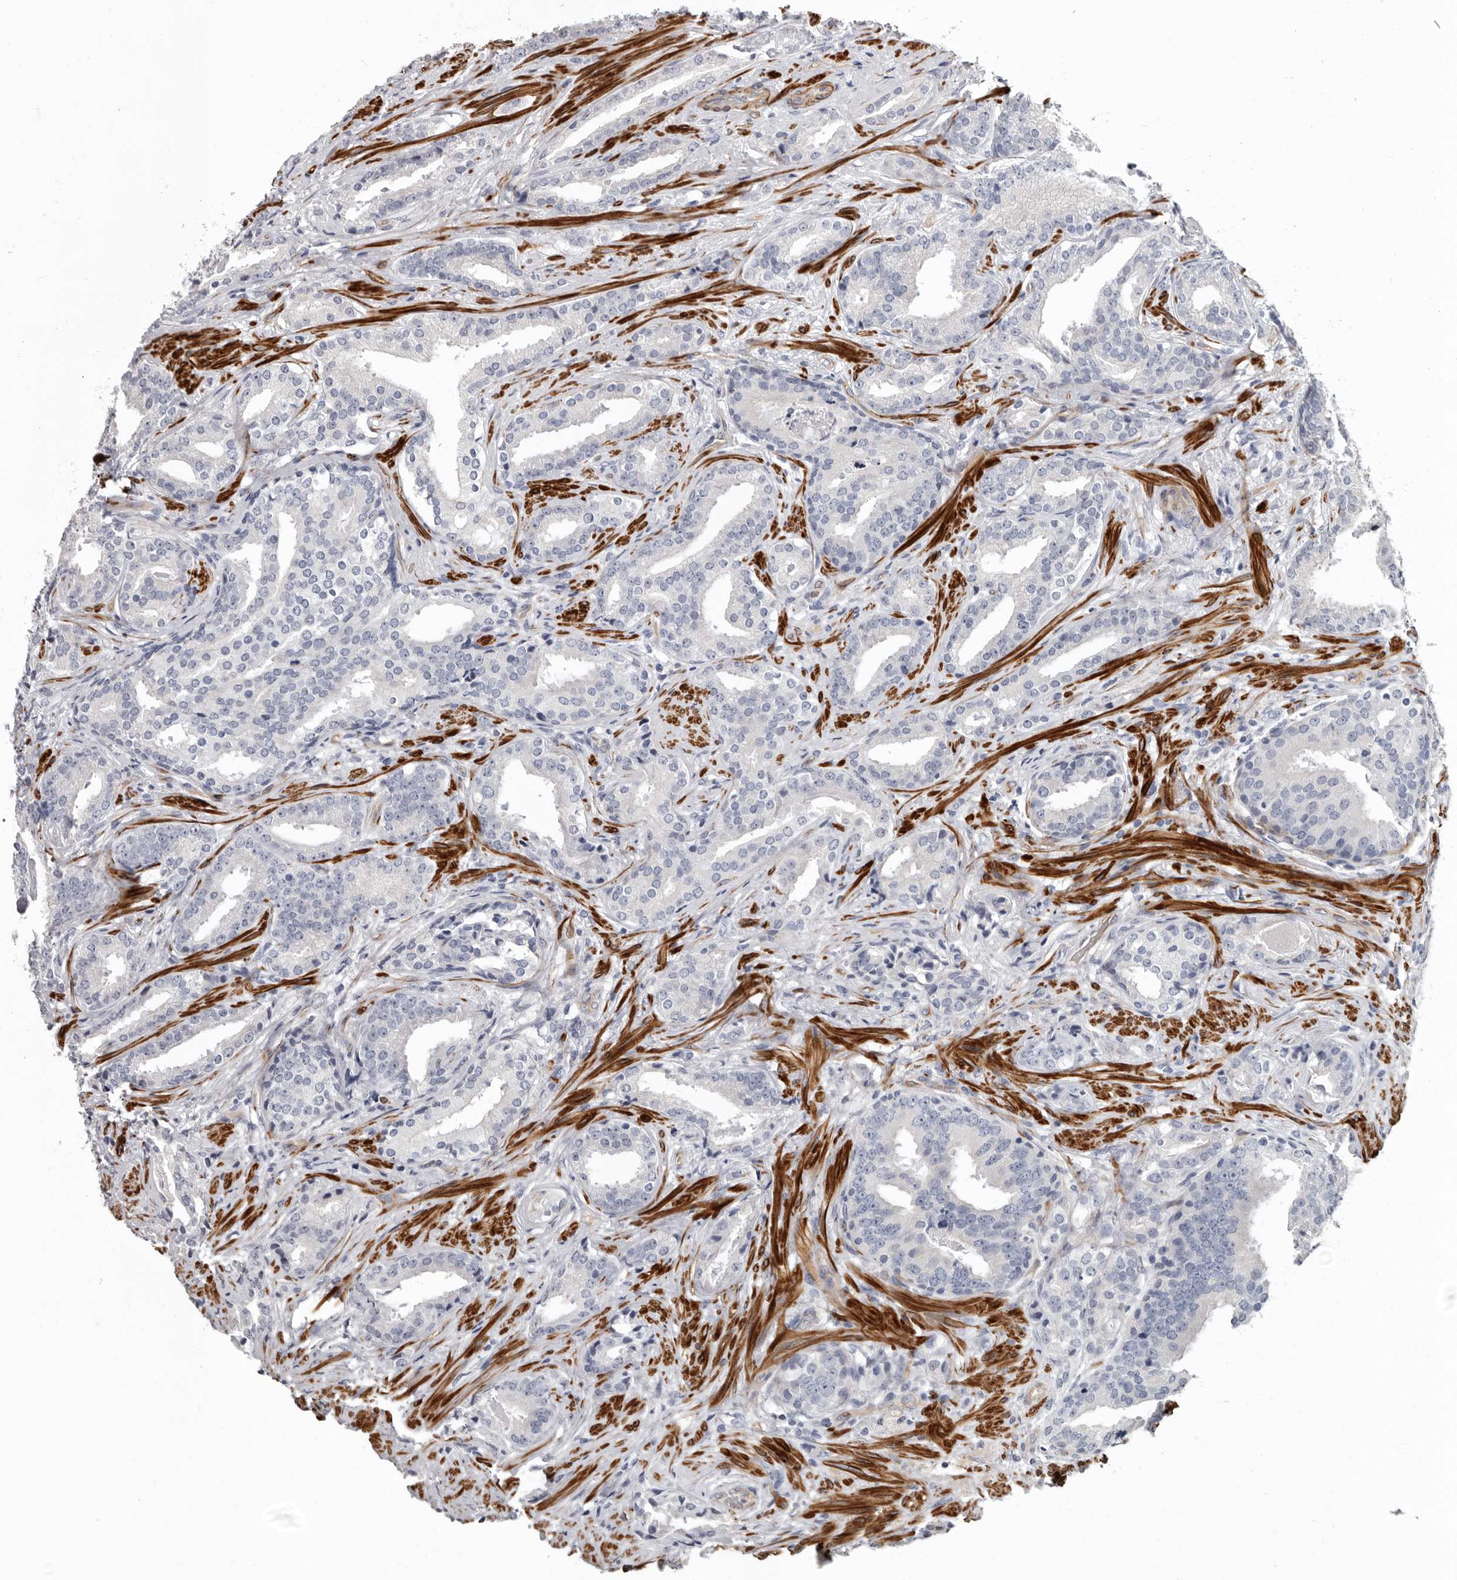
{"staining": {"intensity": "negative", "quantity": "none", "location": "none"}, "tissue": "prostate cancer", "cell_type": "Tumor cells", "image_type": "cancer", "snomed": [{"axis": "morphology", "description": "Adenocarcinoma, Low grade"}, {"axis": "topography", "description": "Prostate"}], "caption": "Immunohistochemistry micrograph of neoplastic tissue: prostate cancer stained with DAB exhibits no significant protein expression in tumor cells.", "gene": "ADGRL4", "patient": {"sex": "male", "age": 67}}